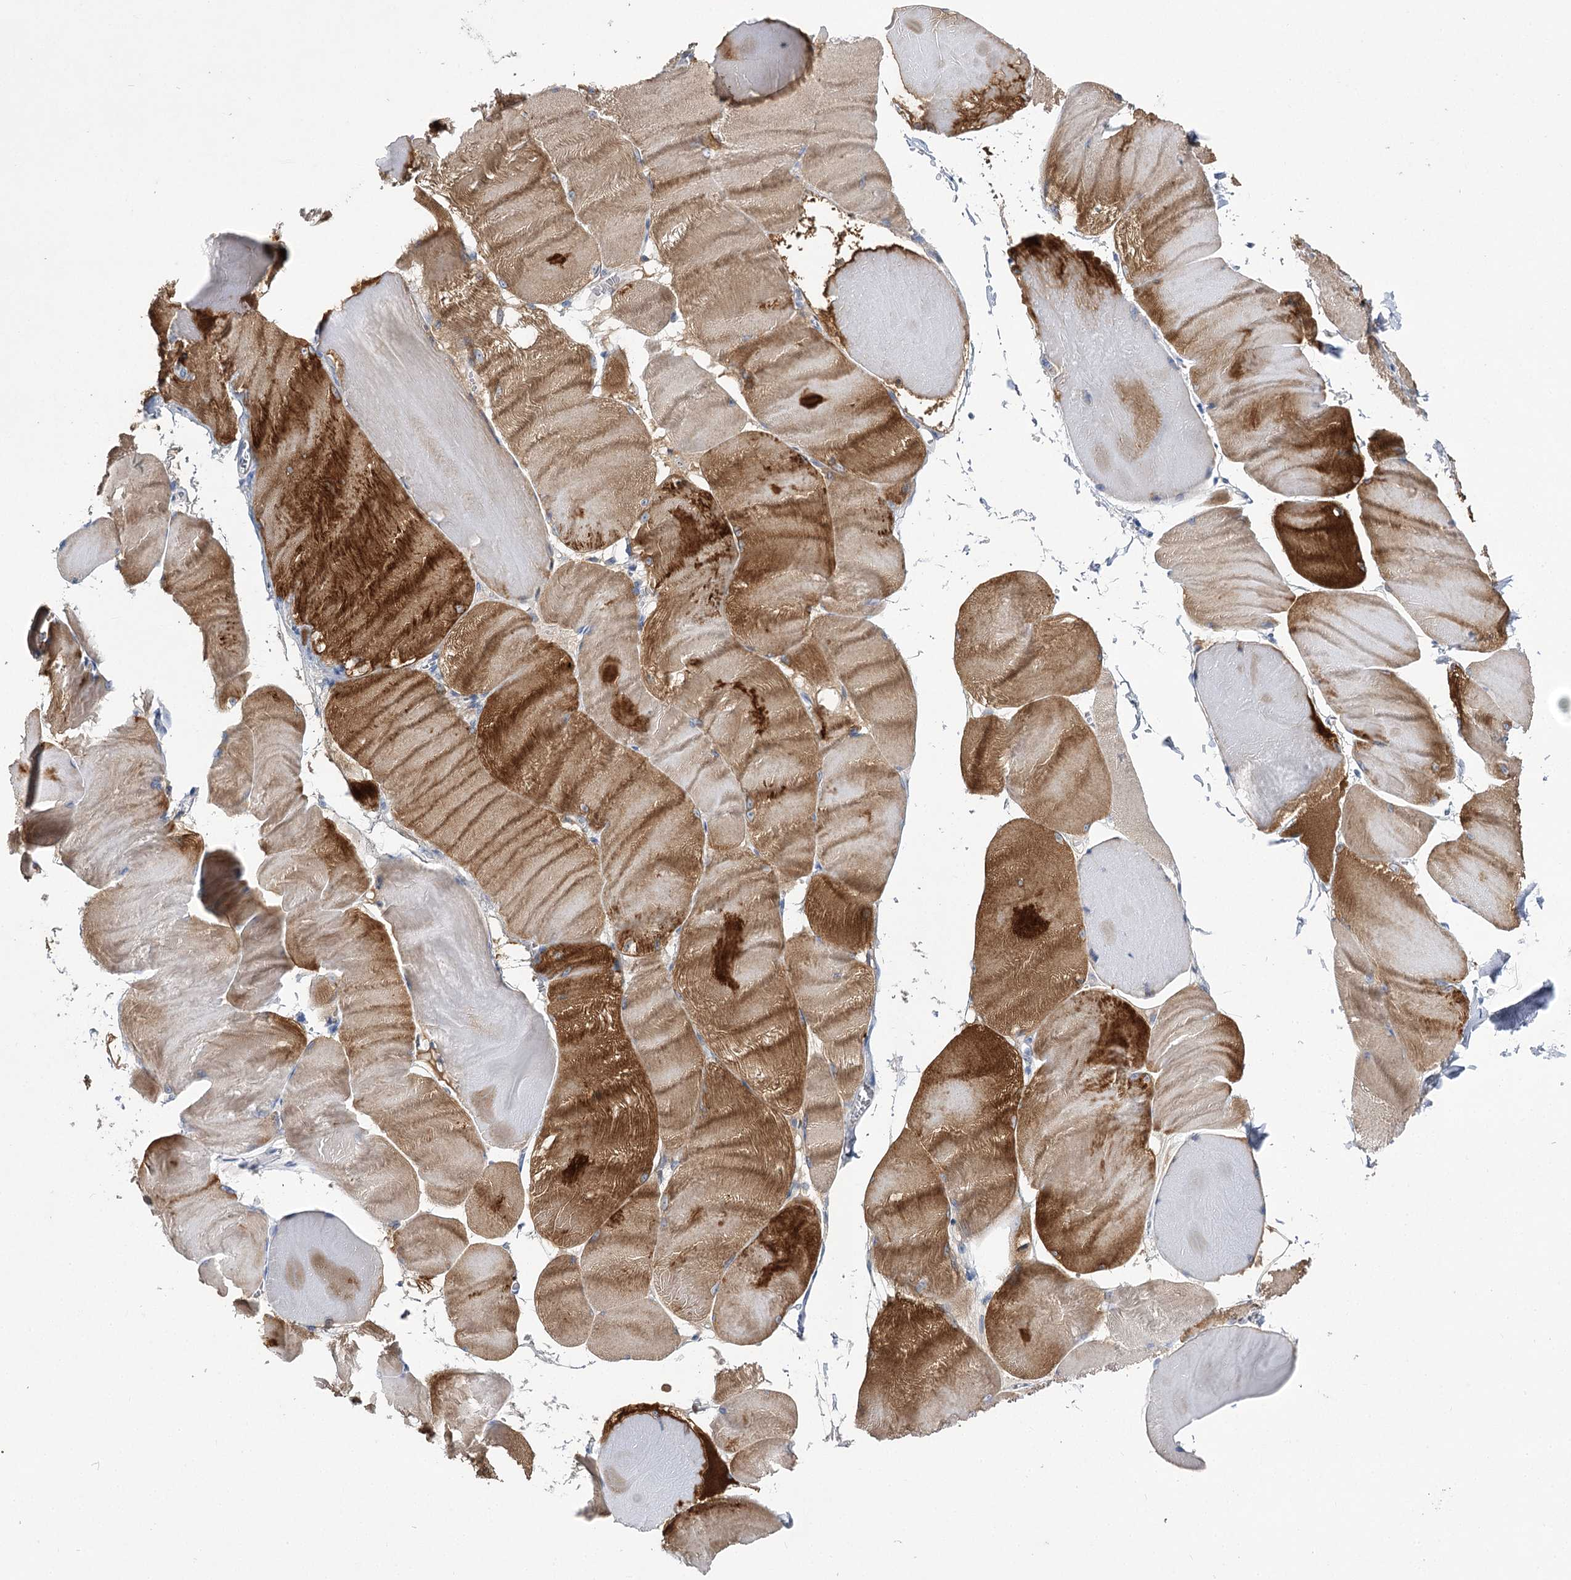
{"staining": {"intensity": "strong", "quantity": "25%-75%", "location": "cytoplasmic/membranous"}, "tissue": "skeletal muscle", "cell_type": "Myocytes", "image_type": "normal", "snomed": [{"axis": "morphology", "description": "Normal tissue, NOS"}, {"axis": "morphology", "description": "Basal cell carcinoma"}, {"axis": "topography", "description": "Skeletal muscle"}], "caption": "Protein staining of benign skeletal muscle demonstrates strong cytoplasmic/membranous expression in approximately 25%-75% of myocytes.", "gene": "NRAP", "patient": {"sex": "female", "age": 64}}